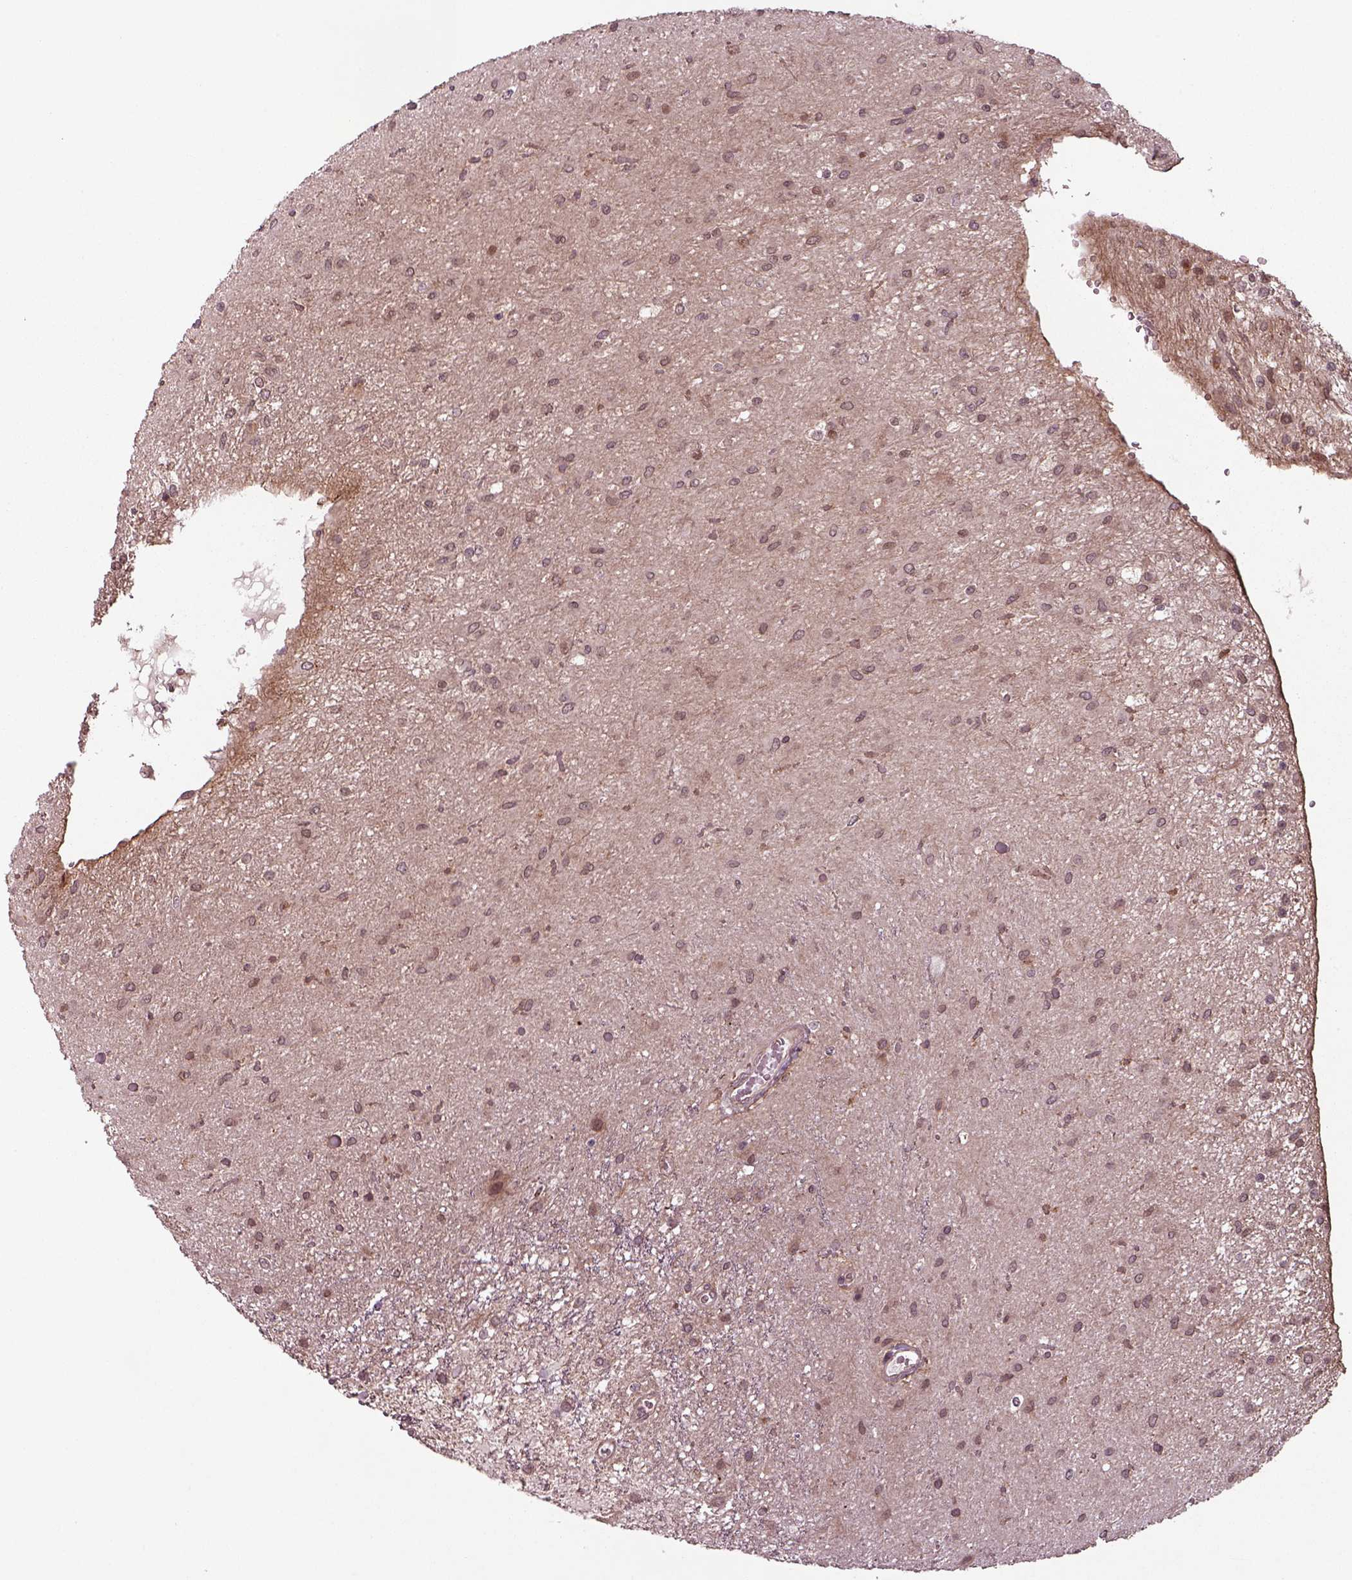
{"staining": {"intensity": "moderate", "quantity": ">75%", "location": "cytoplasmic/membranous"}, "tissue": "glioma", "cell_type": "Tumor cells", "image_type": "cancer", "snomed": [{"axis": "morphology", "description": "Glioma, malignant, Low grade"}, {"axis": "topography", "description": "Cerebellum"}], "caption": "Immunohistochemistry (IHC) micrograph of glioma stained for a protein (brown), which demonstrates medium levels of moderate cytoplasmic/membranous staining in approximately >75% of tumor cells.", "gene": "CHMP3", "patient": {"sex": "female", "age": 14}}